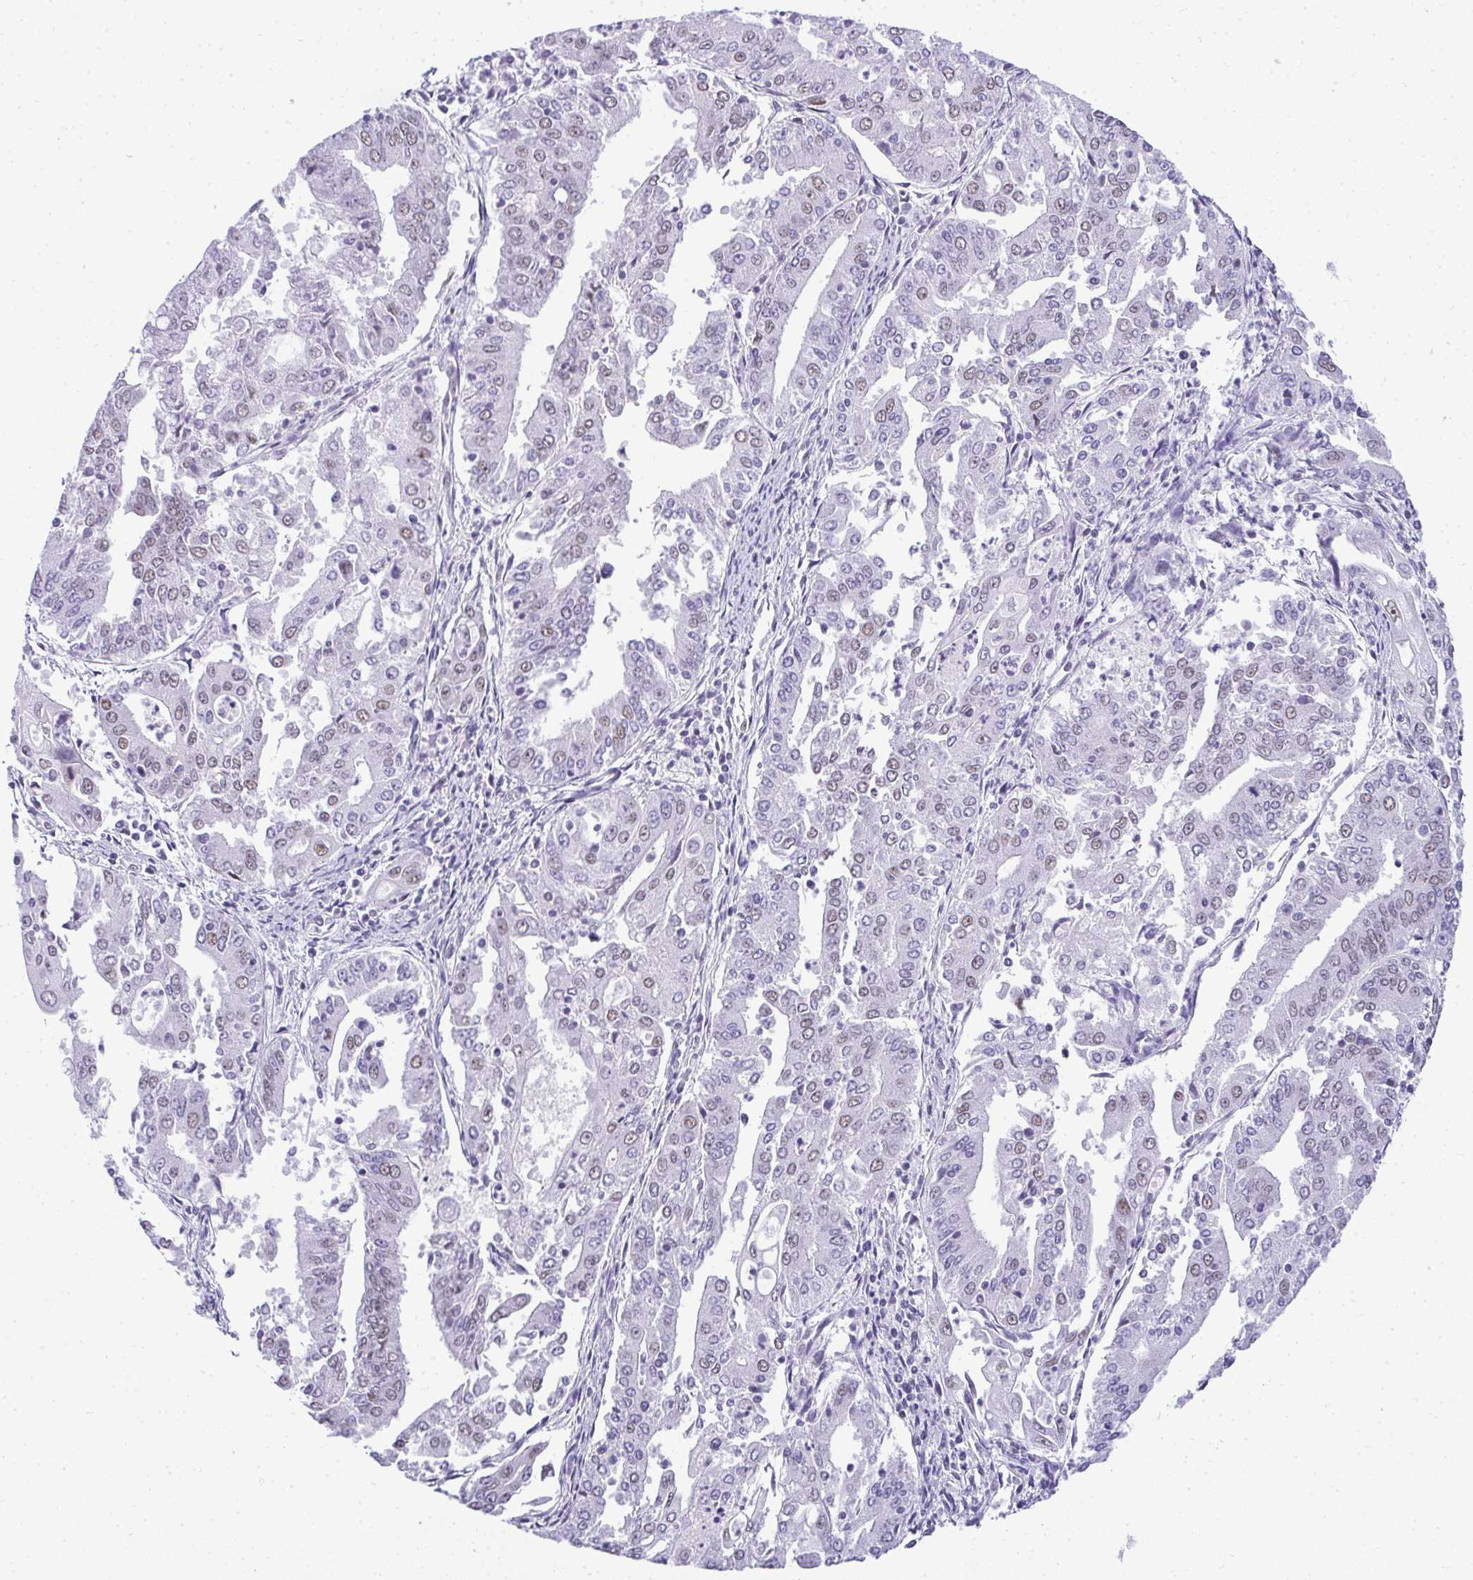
{"staining": {"intensity": "negative", "quantity": "none", "location": "none"}, "tissue": "cervical cancer", "cell_type": "Tumor cells", "image_type": "cancer", "snomed": [{"axis": "morphology", "description": "Adenocarcinoma, NOS"}, {"axis": "topography", "description": "Cervix"}], "caption": "Cervical cancer was stained to show a protein in brown. There is no significant expression in tumor cells.", "gene": "PLA2G1B", "patient": {"sex": "female", "age": 56}}